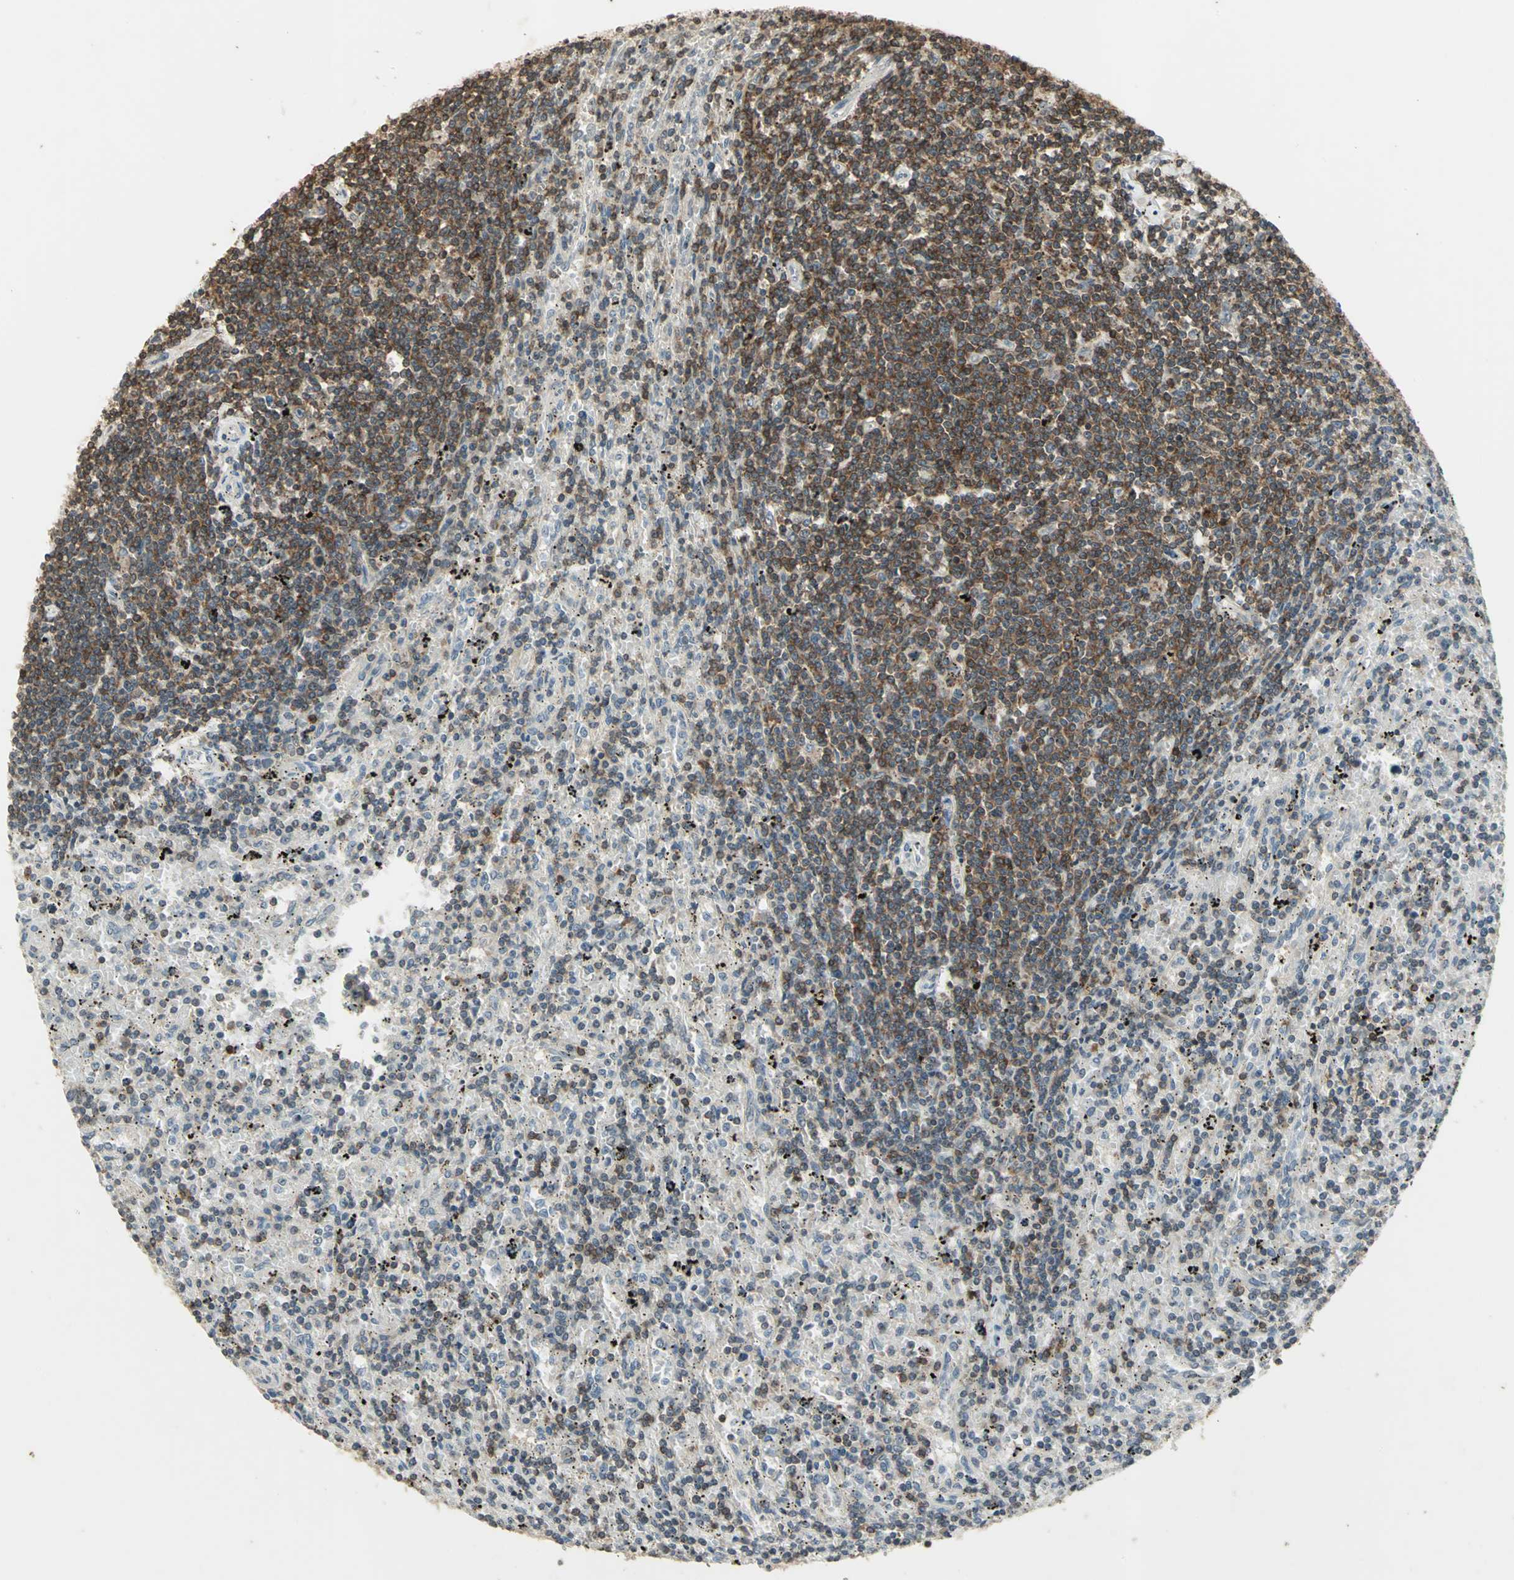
{"staining": {"intensity": "strong", "quantity": ">75%", "location": "cytoplasmic/membranous"}, "tissue": "lymphoma", "cell_type": "Tumor cells", "image_type": "cancer", "snomed": [{"axis": "morphology", "description": "Malignant lymphoma, non-Hodgkin's type, Low grade"}, {"axis": "topography", "description": "Spleen"}], "caption": "DAB (3,3'-diaminobenzidine) immunohistochemical staining of human low-grade malignant lymphoma, non-Hodgkin's type shows strong cytoplasmic/membranous protein staining in approximately >75% of tumor cells.", "gene": "IL16", "patient": {"sex": "male", "age": 76}}